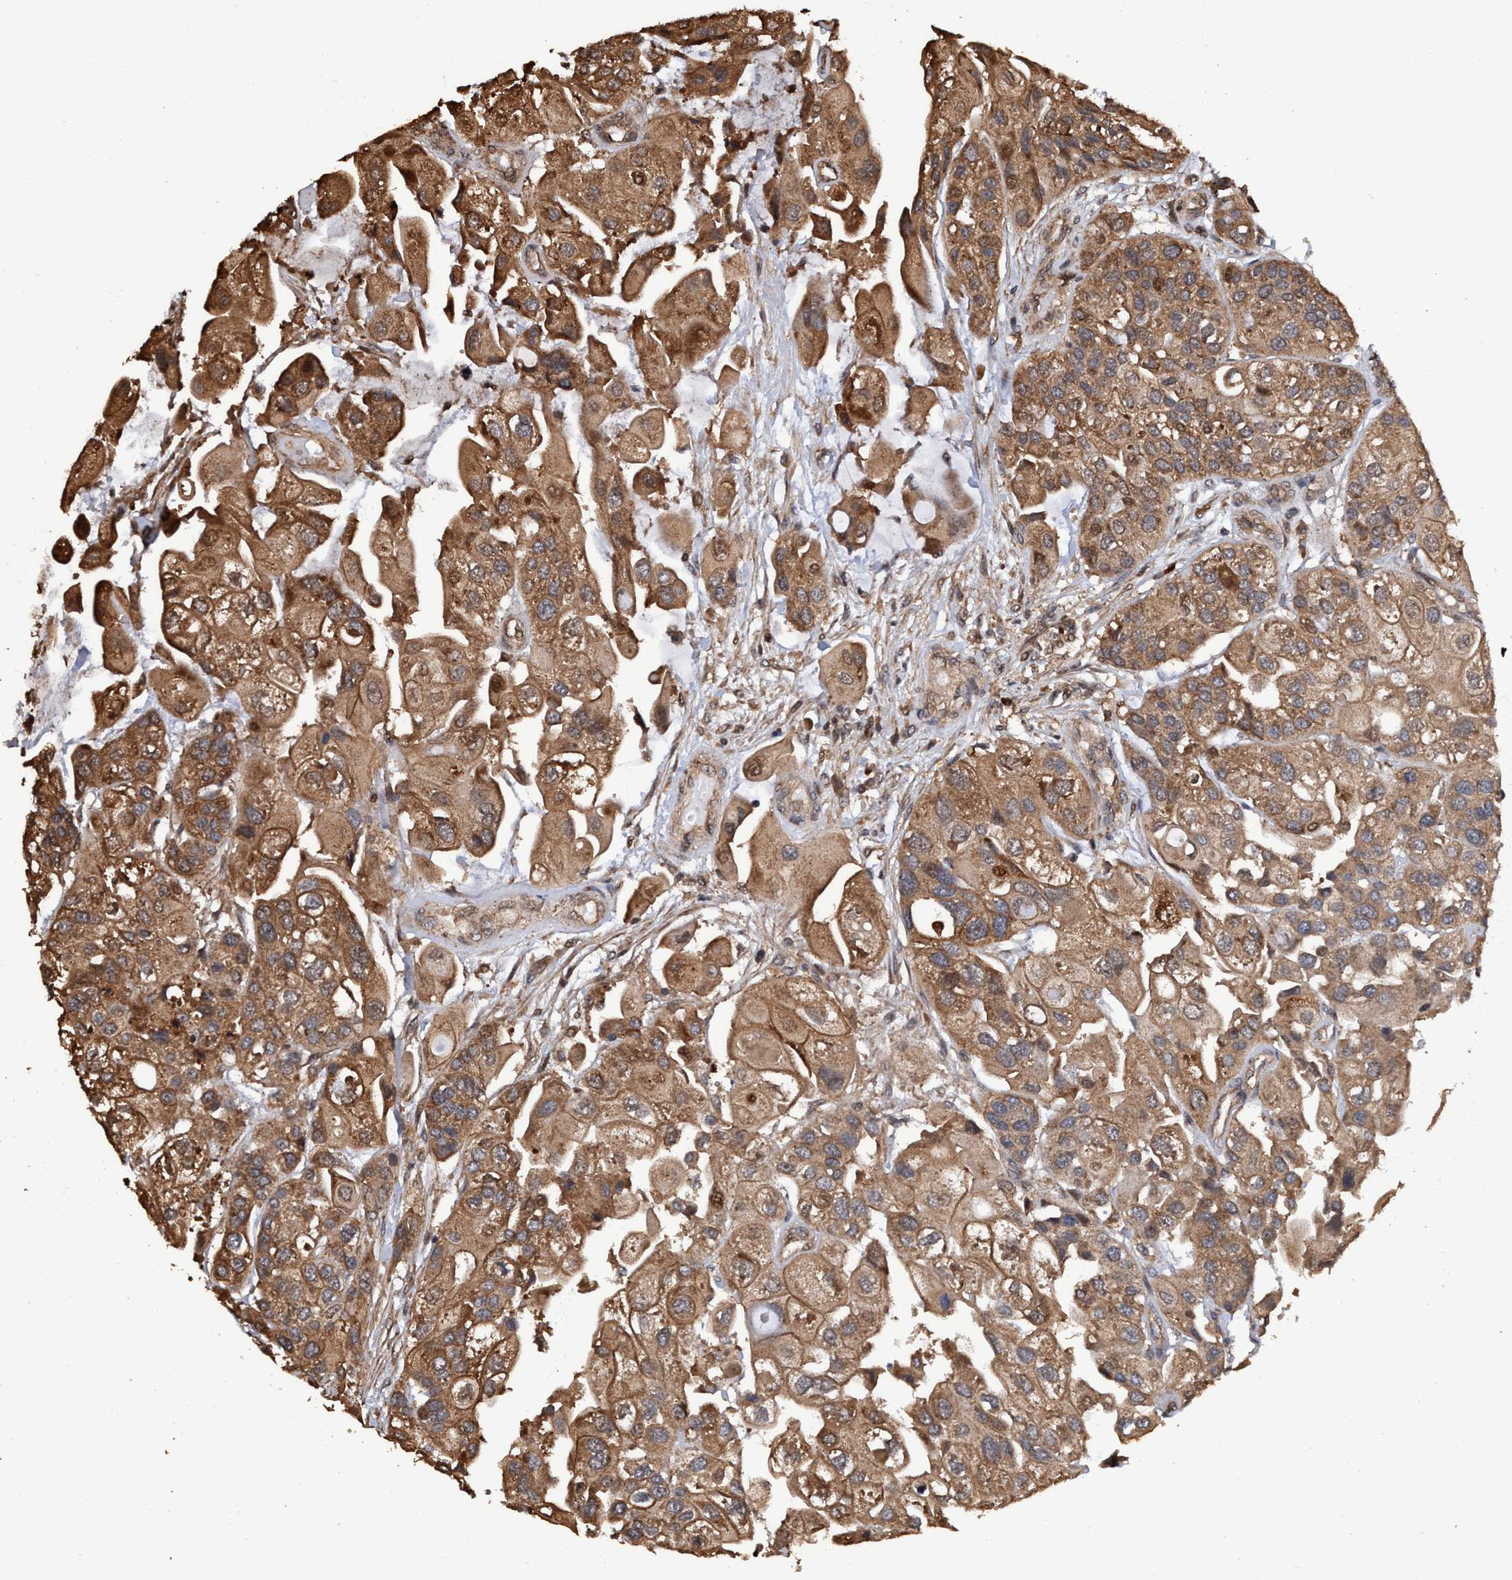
{"staining": {"intensity": "moderate", "quantity": ">75%", "location": "cytoplasmic/membranous"}, "tissue": "urothelial cancer", "cell_type": "Tumor cells", "image_type": "cancer", "snomed": [{"axis": "morphology", "description": "Urothelial carcinoma, High grade"}, {"axis": "topography", "description": "Urinary bladder"}], "caption": "Protein expression by immunohistochemistry demonstrates moderate cytoplasmic/membranous positivity in approximately >75% of tumor cells in urothelial cancer.", "gene": "TRPC7", "patient": {"sex": "female", "age": 64}}